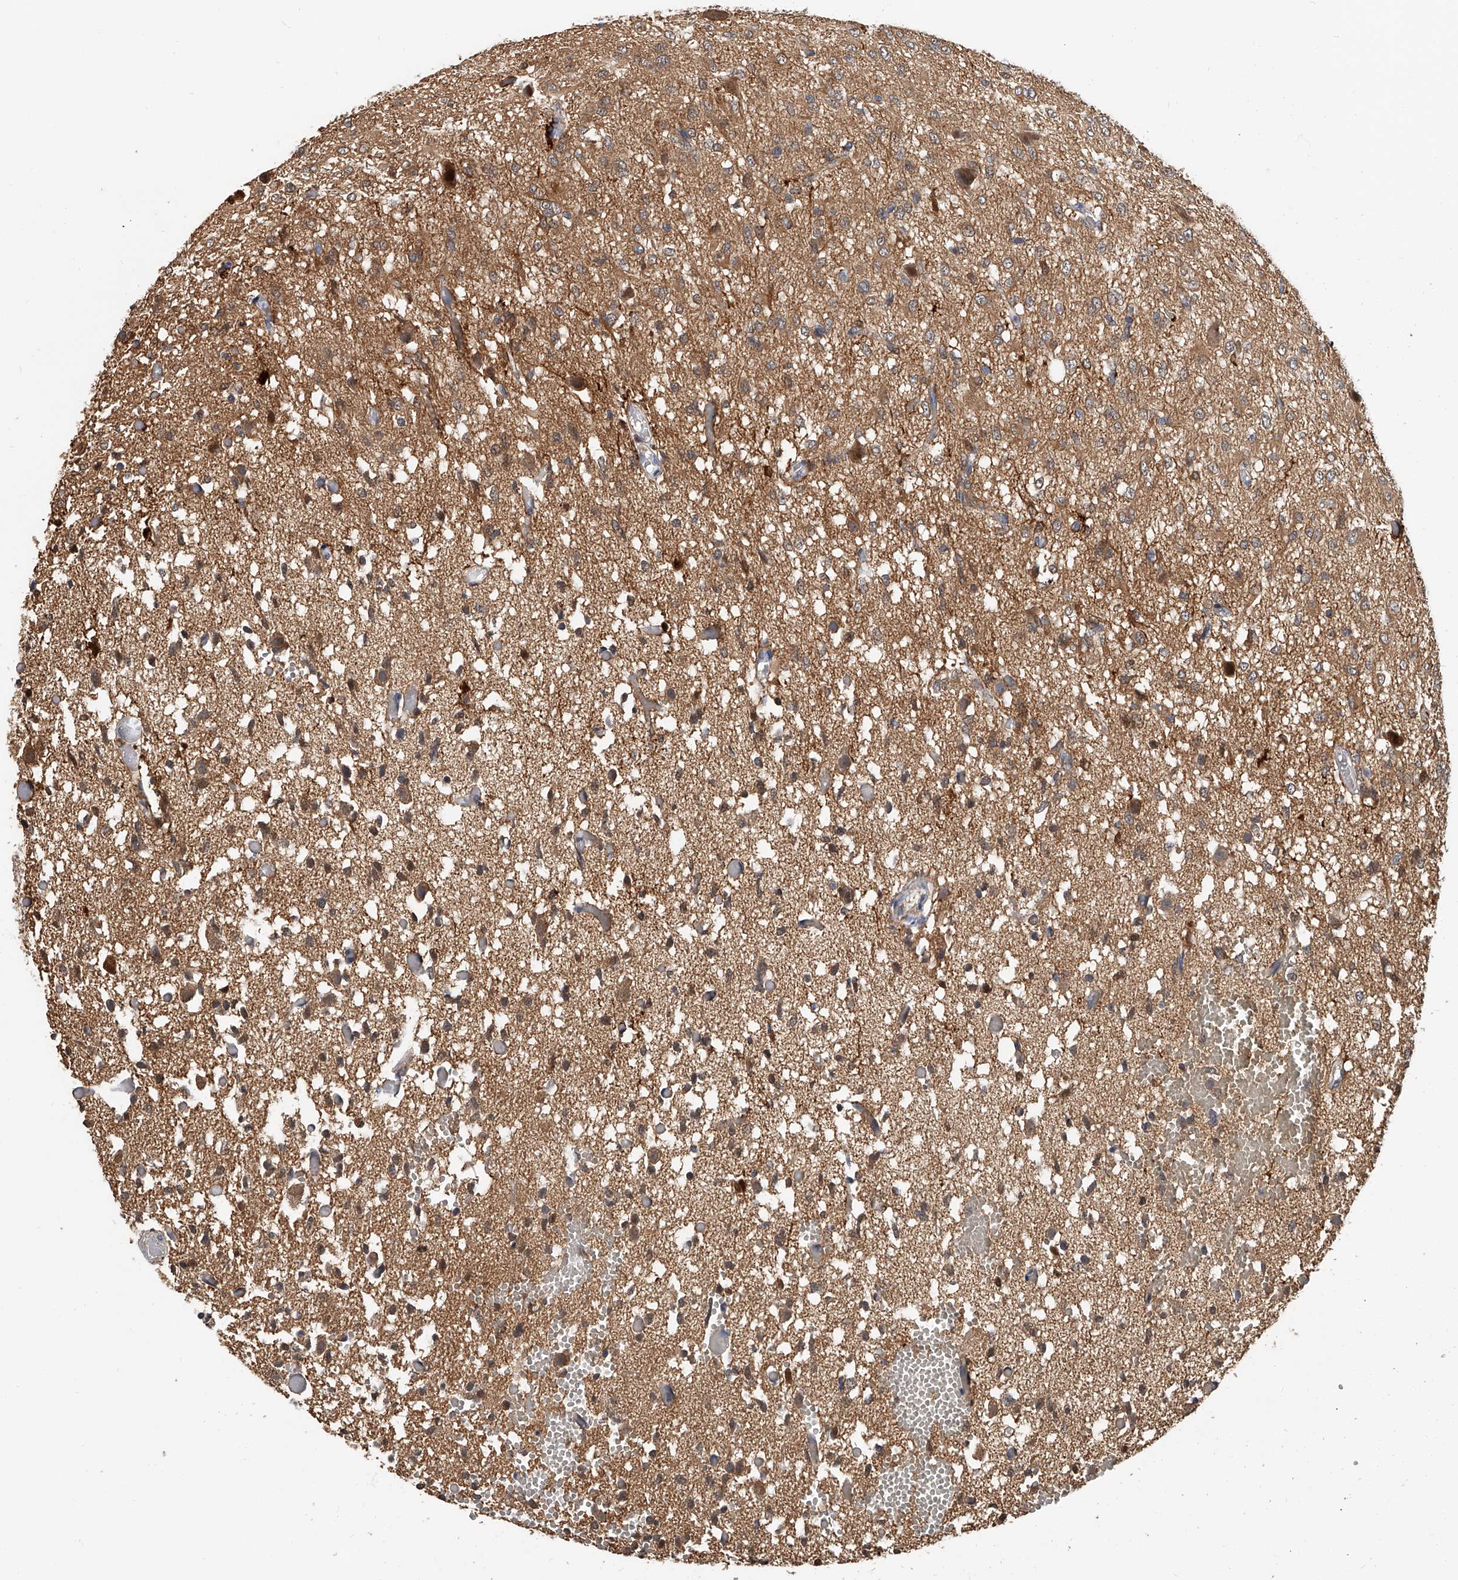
{"staining": {"intensity": "weak", "quantity": ">75%", "location": "cytoplasmic/membranous"}, "tissue": "glioma", "cell_type": "Tumor cells", "image_type": "cancer", "snomed": [{"axis": "morphology", "description": "Glioma, malignant, High grade"}, {"axis": "topography", "description": "Brain"}], "caption": "Human malignant glioma (high-grade) stained for a protein (brown) reveals weak cytoplasmic/membranous positive positivity in about >75% of tumor cells.", "gene": "CD200", "patient": {"sex": "female", "age": 59}}